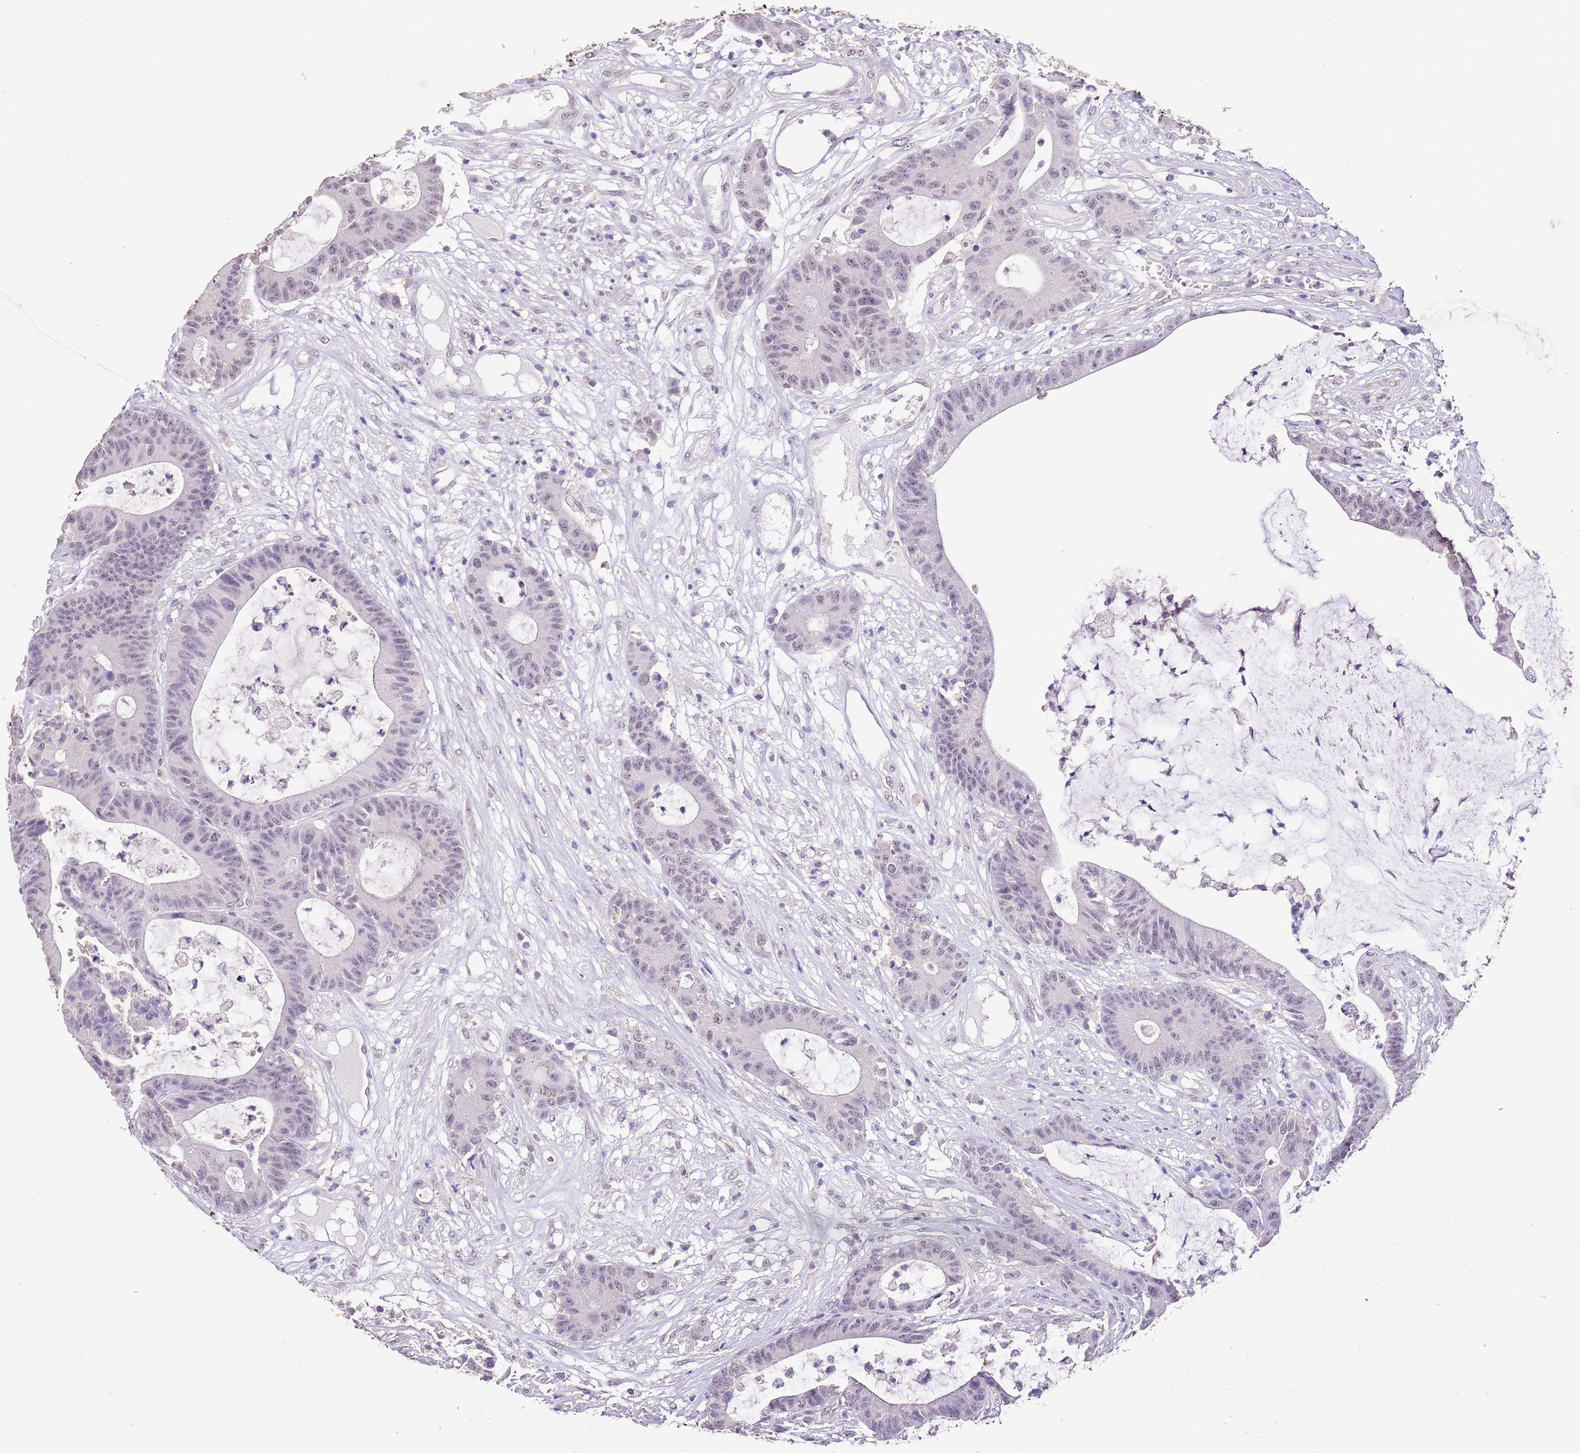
{"staining": {"intensity": "weak", "quantity": "<25%", "location": "nuclear"}, "tissue": "colorectal cancer", "cell_type": "Tumor cells", "image_type": "cancer", "snomed": [{"axis": "morphology", "description": "Adenocarcinoma, NOS"}, {"axis": "topography", "description": "Colon"}], "caption": "A histopathology image of adenocarcinoma (colorectal) stained for a protein exhibits no brown staining in tumor cells. Brightfield microscopy of IHC stained with DAB (brown) and hematoxylin (blue), captured at high magnification.", "gene": "IZUMO4", "patient": {"sex": "female", "age": 84}}